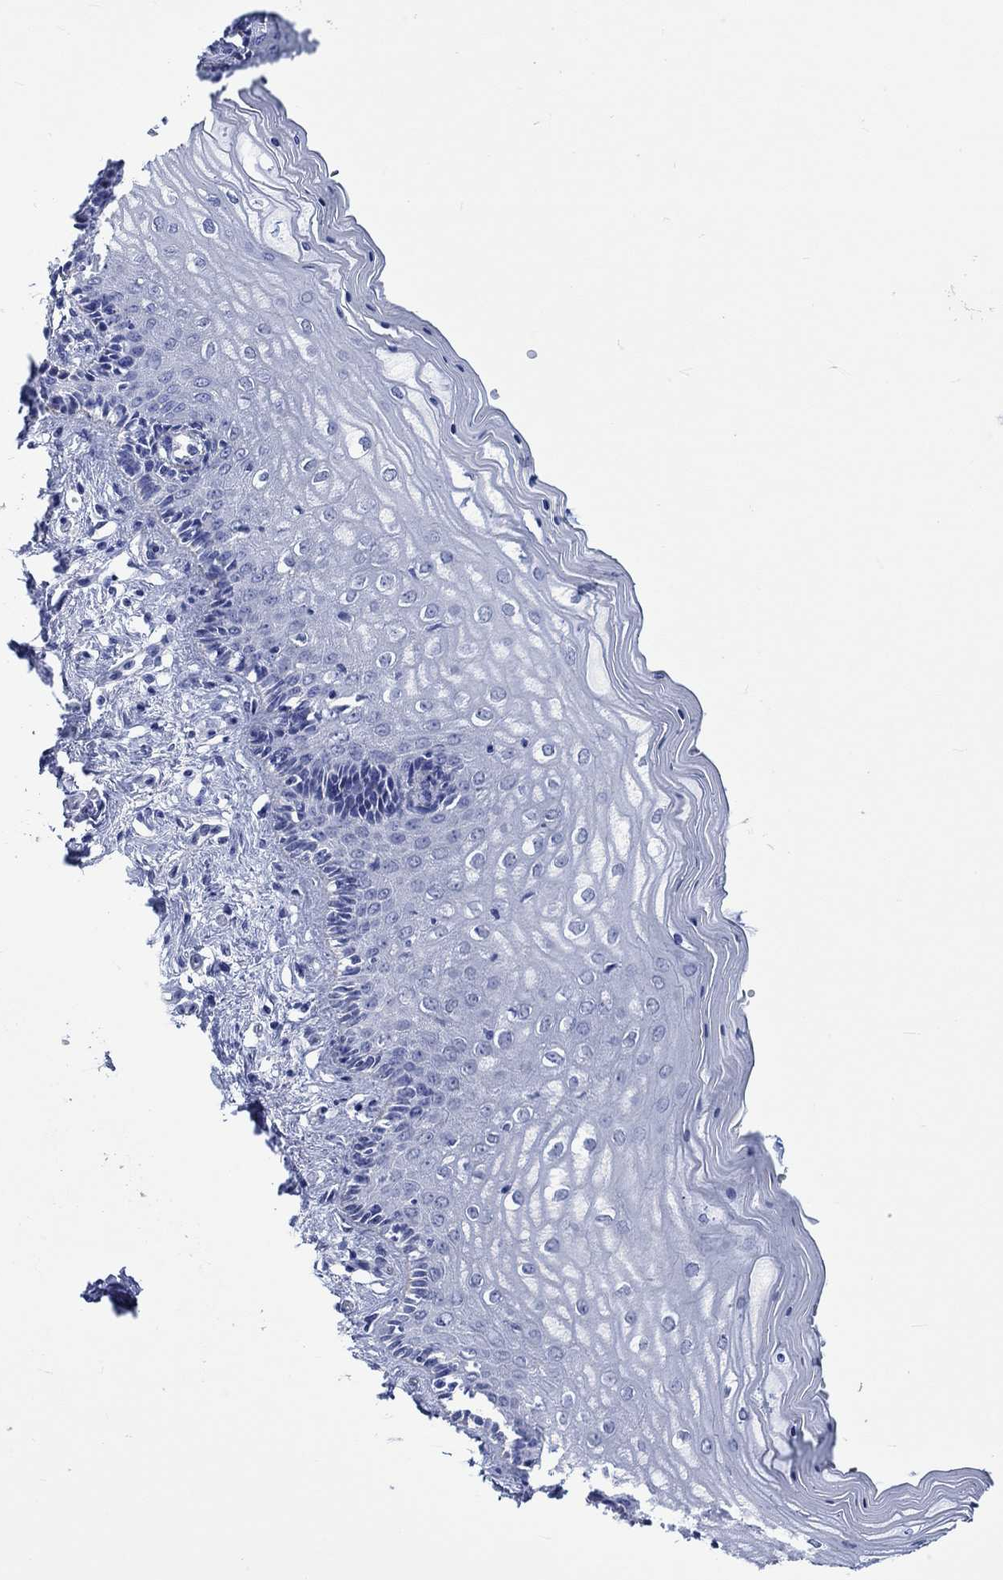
{"staining": {"intensity": "negative", "quantity": "none", "location": "none"}, "tissue": "vagina", "cell_type": "Squamous epithelial cells", "image_type": "normal", "snomed": [{"axis": "morphology", "description": "Normal tissue, NOS"}, {"axis": "topography", "description": "Vagina"}], "caption": "This histopathology image is of unremarkable vagina stained with immunohistochemistry (IHC) to label a protein in brown with the nuclei are counter-stained blue. There is no positivity in squamous epithelial cells.", "gene": "KLHL33", "patient": {"sex": "female", "age": 45}}